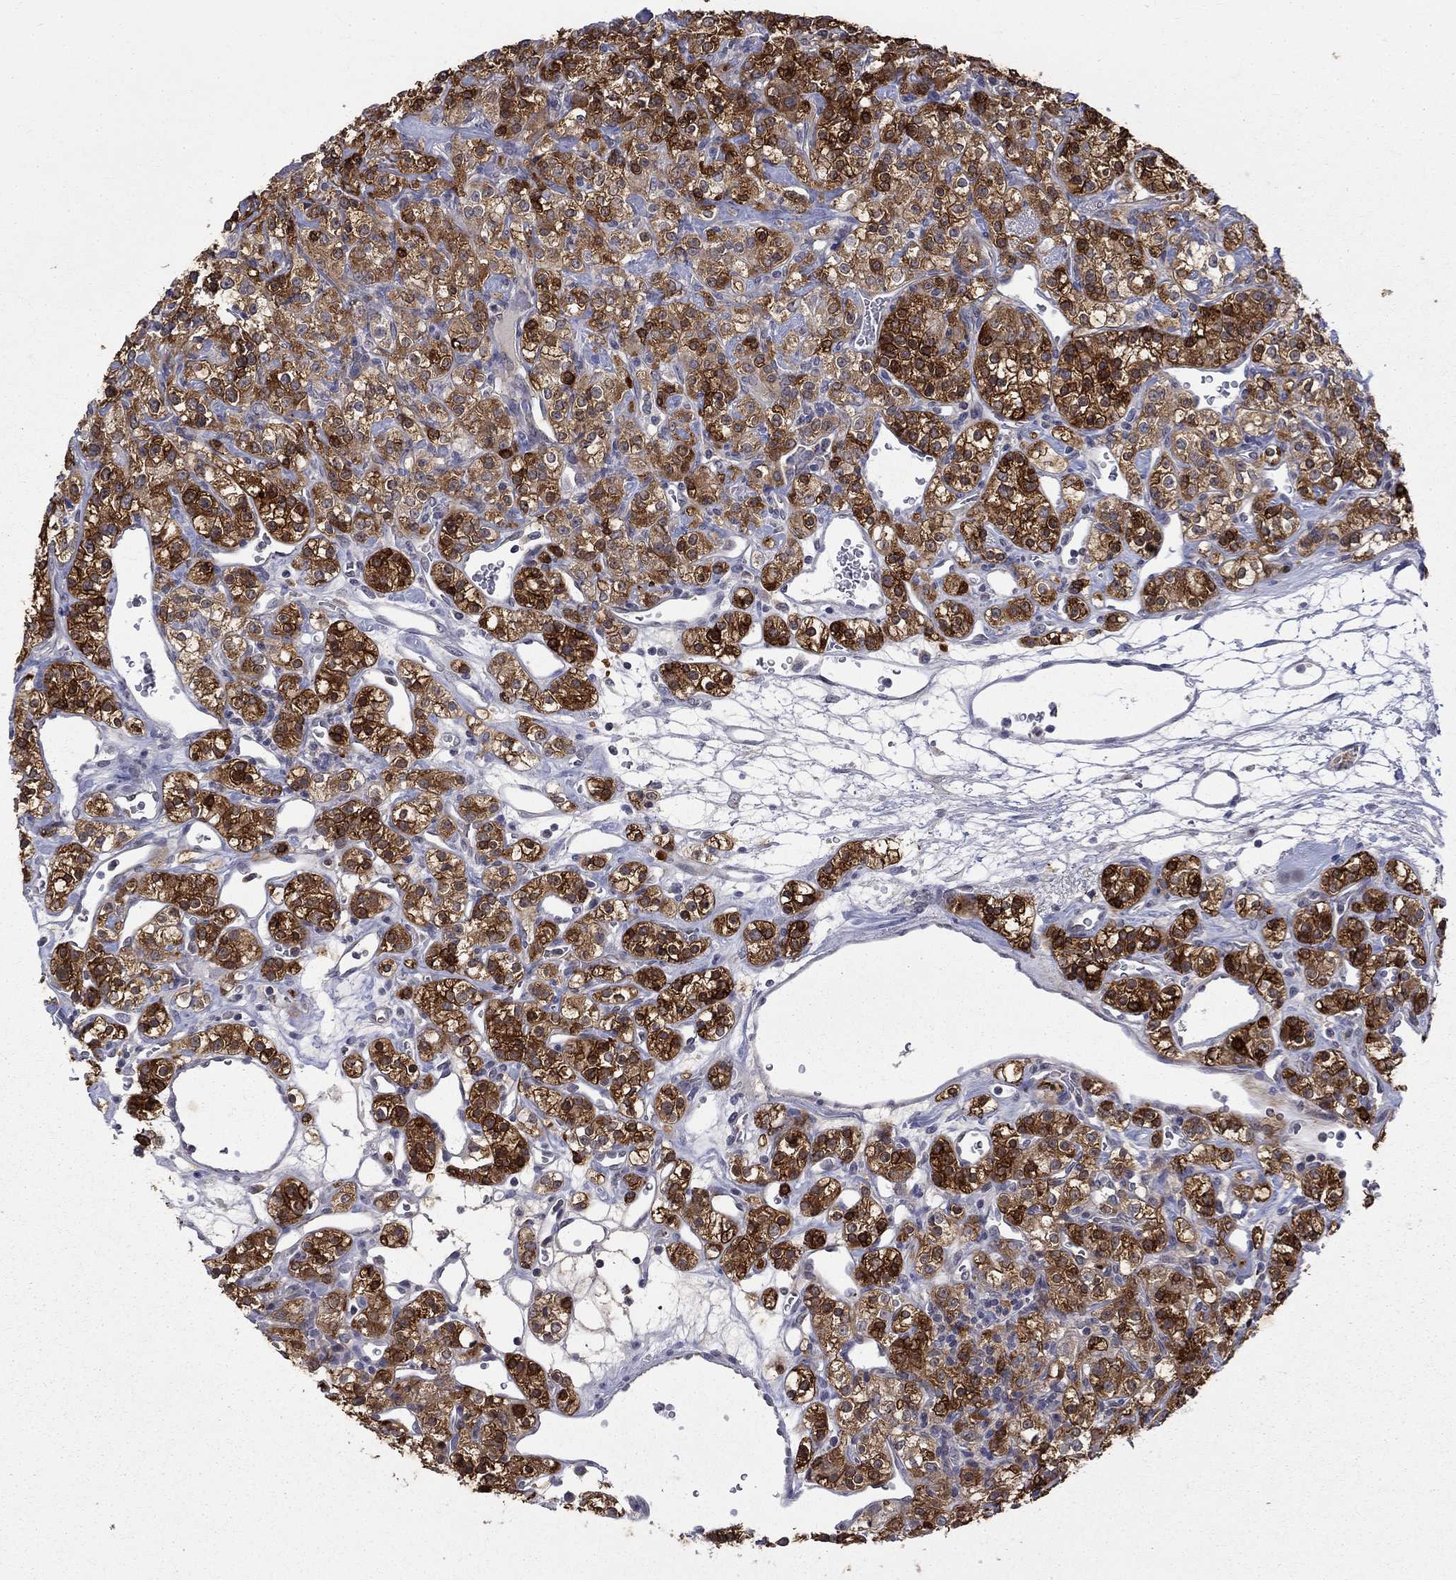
{"staining": {"intensity": "strong", "quantity": ">75%", "location": "cytoplasmic/membranous"}, "tissue": "renal cancer", "cell_type": "Tumor cells", "image_type": "cancer", "snomed": [{"axis": "morphology", "description": "Adenocarcinoma, NOS"}, {"axis": "topography", "description": "Kidney"}], "caption": "High-power microscopy captured an IHC image of renal cancer, revealing strong cytoplasmic/membranous positivity in approximately >75% of tumor cells. (DAB (3,3'-diaminobenzidine) IHC with brightfield microscopy, high magnification).", "gene": "PCBP3", "patient": {"sex": "male", "age": 77}}